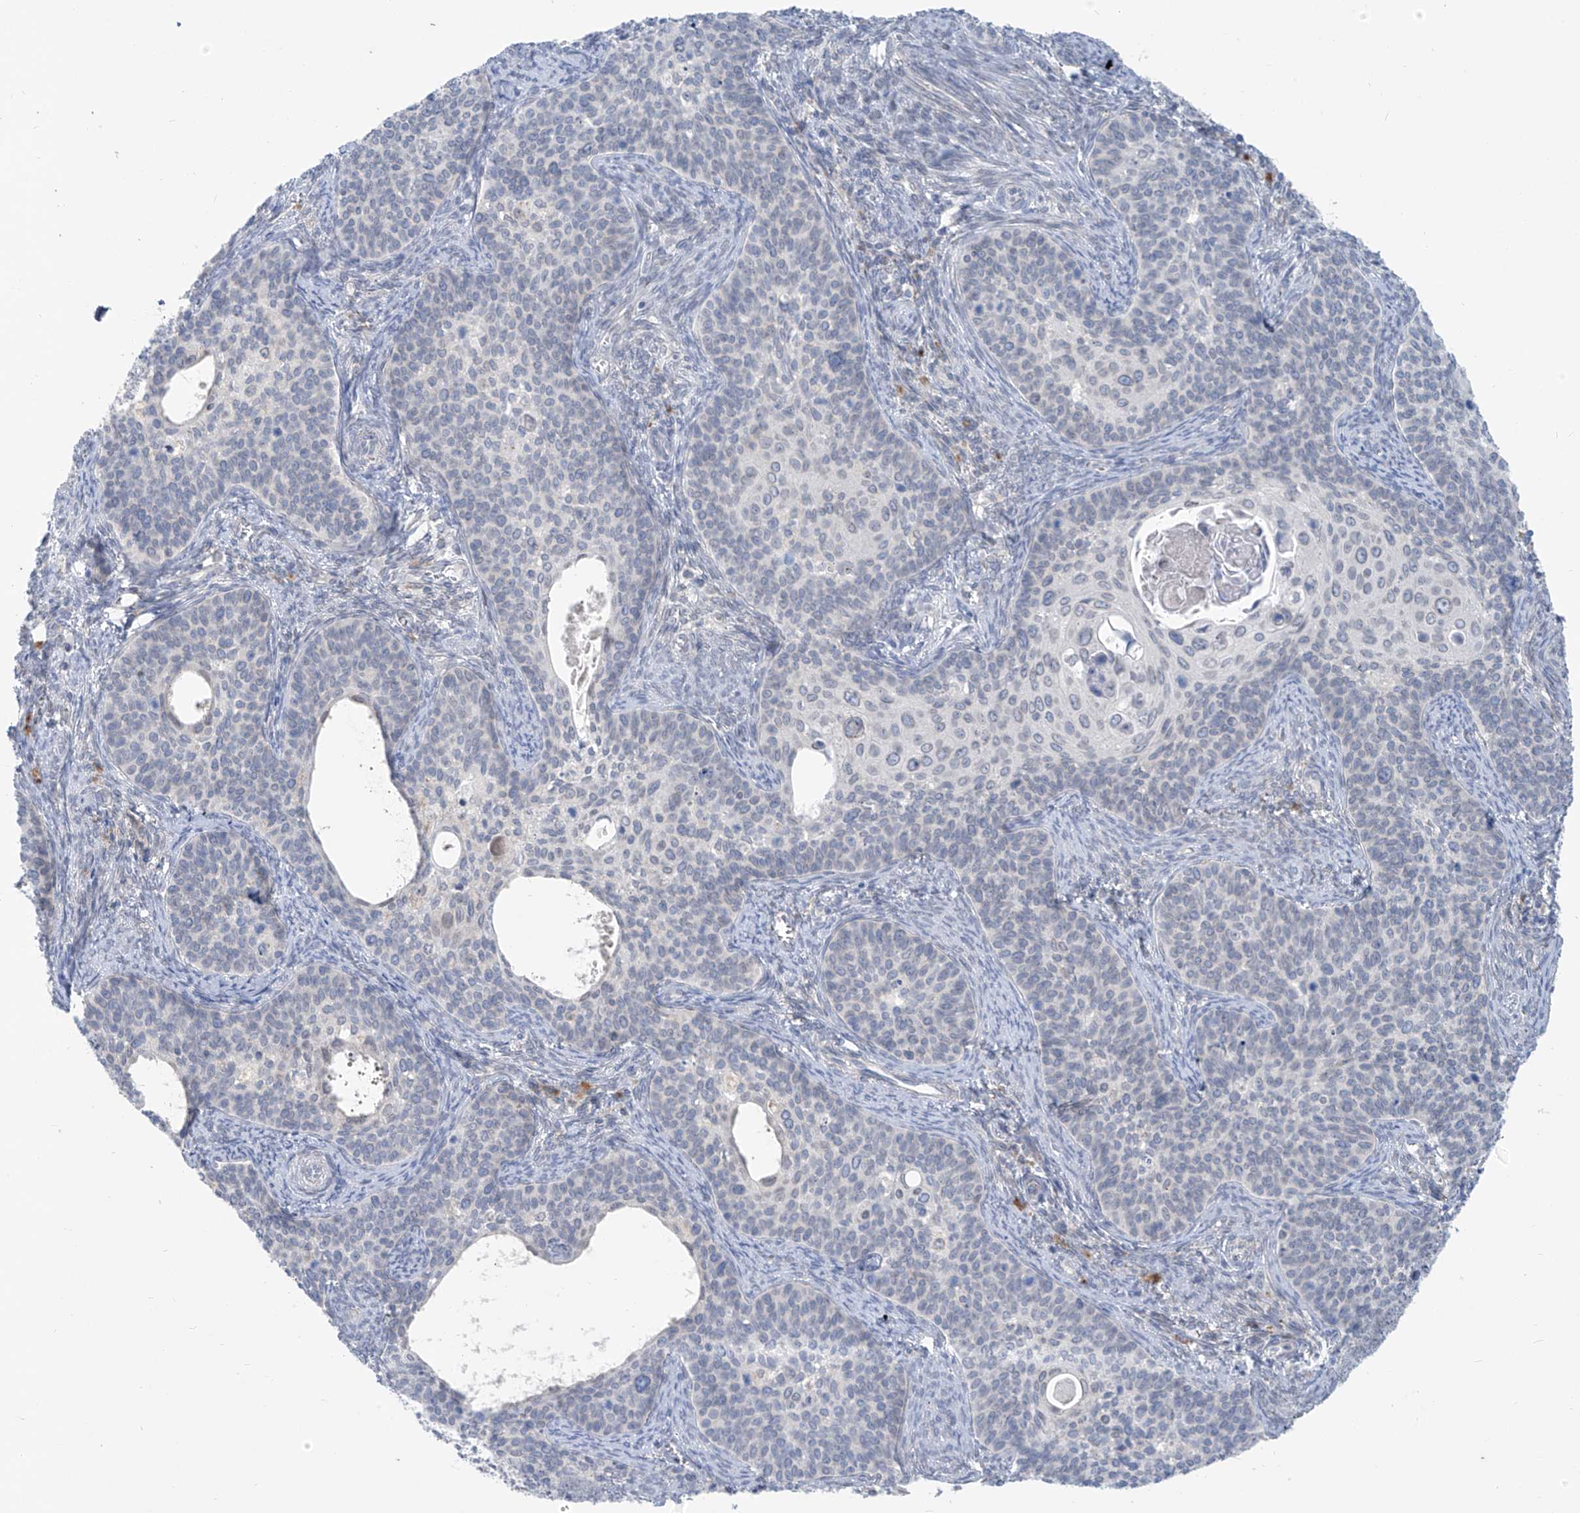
{"staining": {"intensity": "negative", "quantity": "none", "location": "none"}, "tissue": "cervical cancer", "cell_type": "Tumor cells", "image_type": "cancer", "snomed": [{"axis": "morphology", "description": "Squamous cell carcinoma, NOS"}, {"axis": "topography", "description": "Cervix"}], "caption": "Tumor cells are negative for protein expression in human cervical squamous cell carcinoma.", "gene": "KRTAP25-1", "patient": {"sex": "female", "age": 33}}